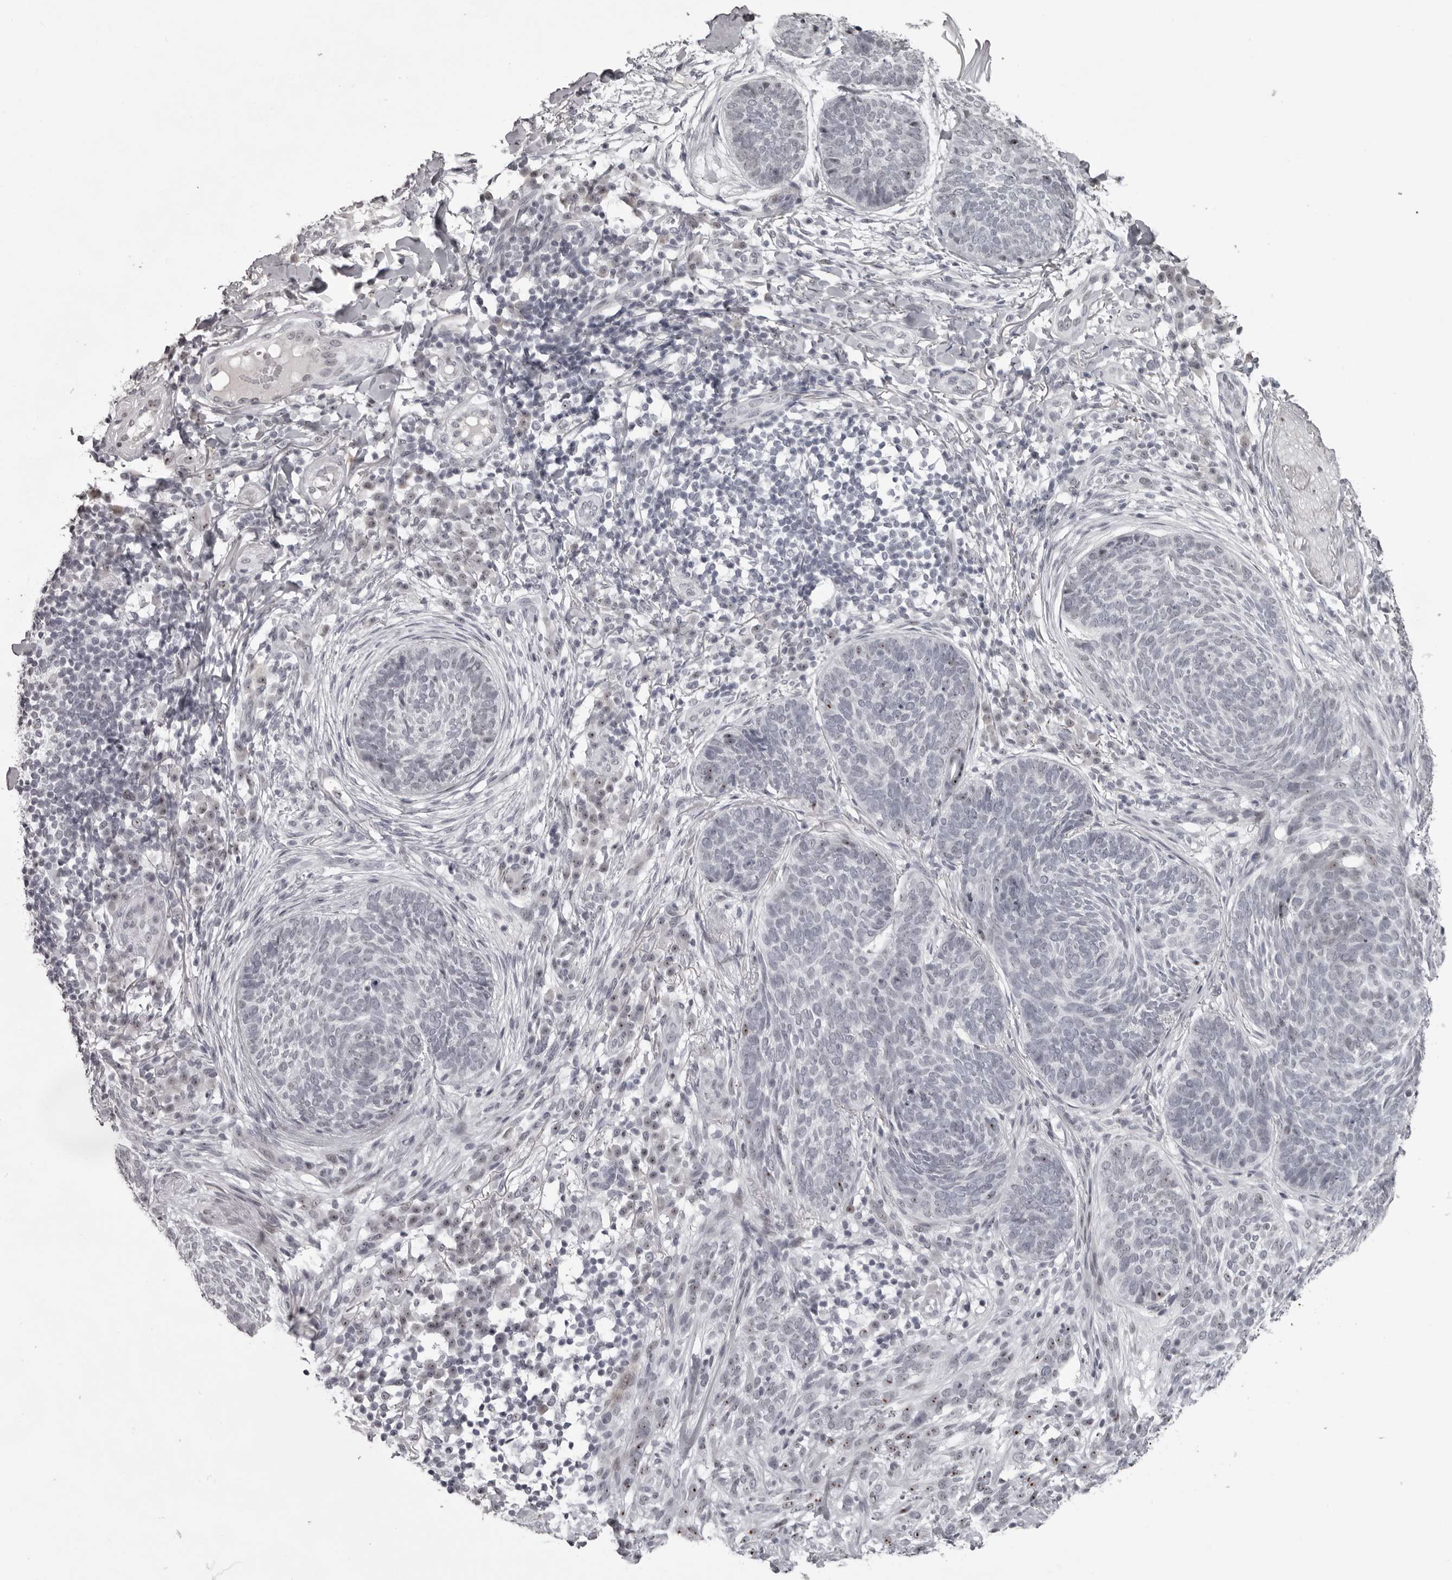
{"staining": {"intensity": "negative", "quantity": "none", "location": "none"}, "tissue": "skin cancer", "cell_type": "Tumor cells", "image_type": "cancer", "snomed": [{"axis": "morphology", "description": "Basal cell carcinoma"}, {"axis": "topography", "description": "Skin"}], "caption": "A high-resolution photomicrograph shows IHC staining of basal cell carcinoma (skin), which exhibits no significant expression in tumor cells. (IHC, brightfield microscopy, high magnification).", "gene": "HELZ", "patient": {"sex": "female", "age": 64}}